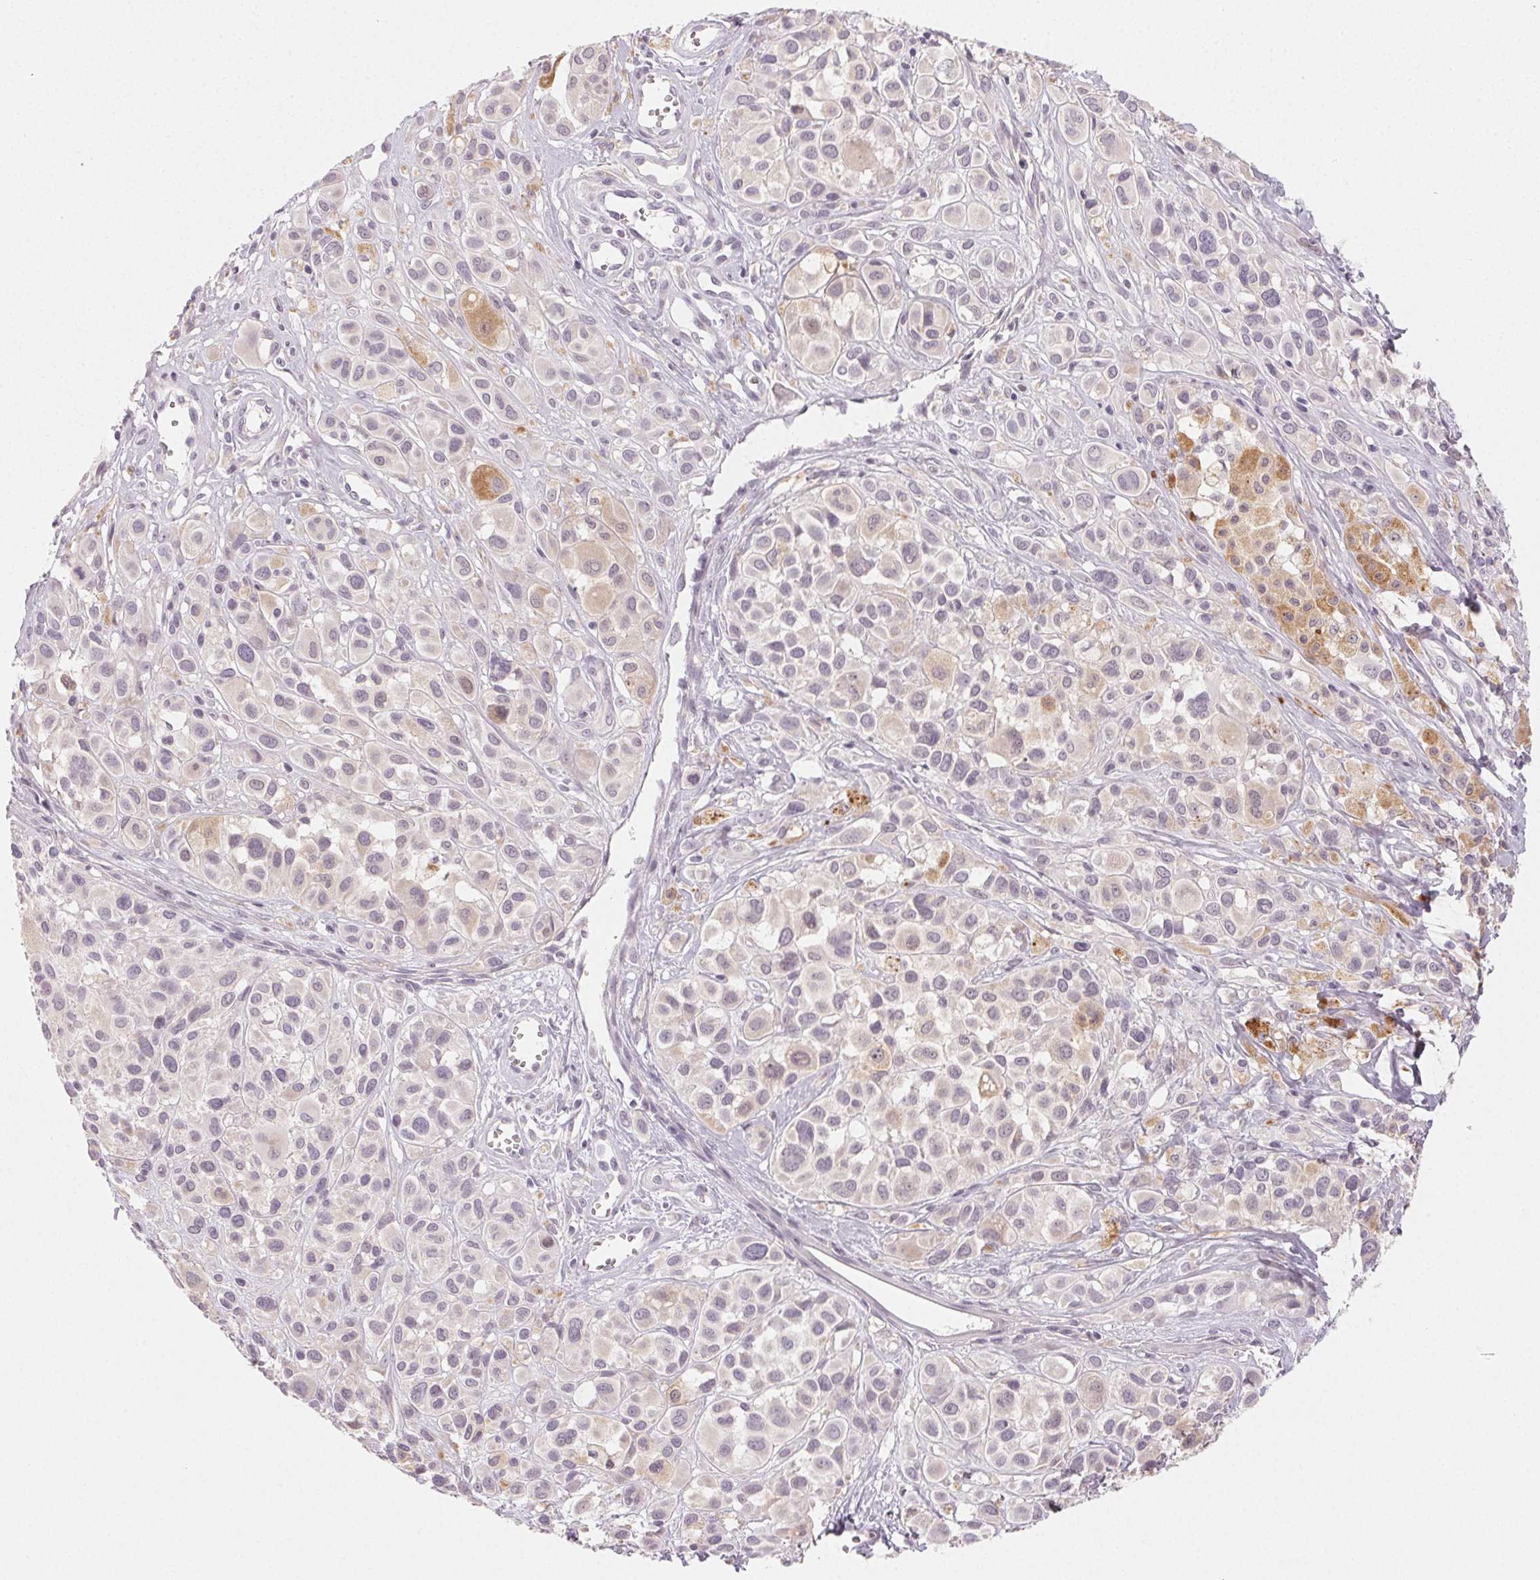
{"staining": {"intensity": "negative", "quantity": "none", "location": "none"}, "tissue": "melanoma", "cell_type": "Tumor cells", "image_type": "cancer", "snomed": [{"axis": "morphology", "description": "Malignant melanoma, NOS"}, {"axis": "topography", "description": "Skin"}], "caption": "This histopathology image is of melanoma stained with IHC to label a protein in brown with the nuclei are counter-stained blue. There is no positivity in tumor cells.", "gene": "MYBL1", "patient": {"sex": "male", "age": 77}}